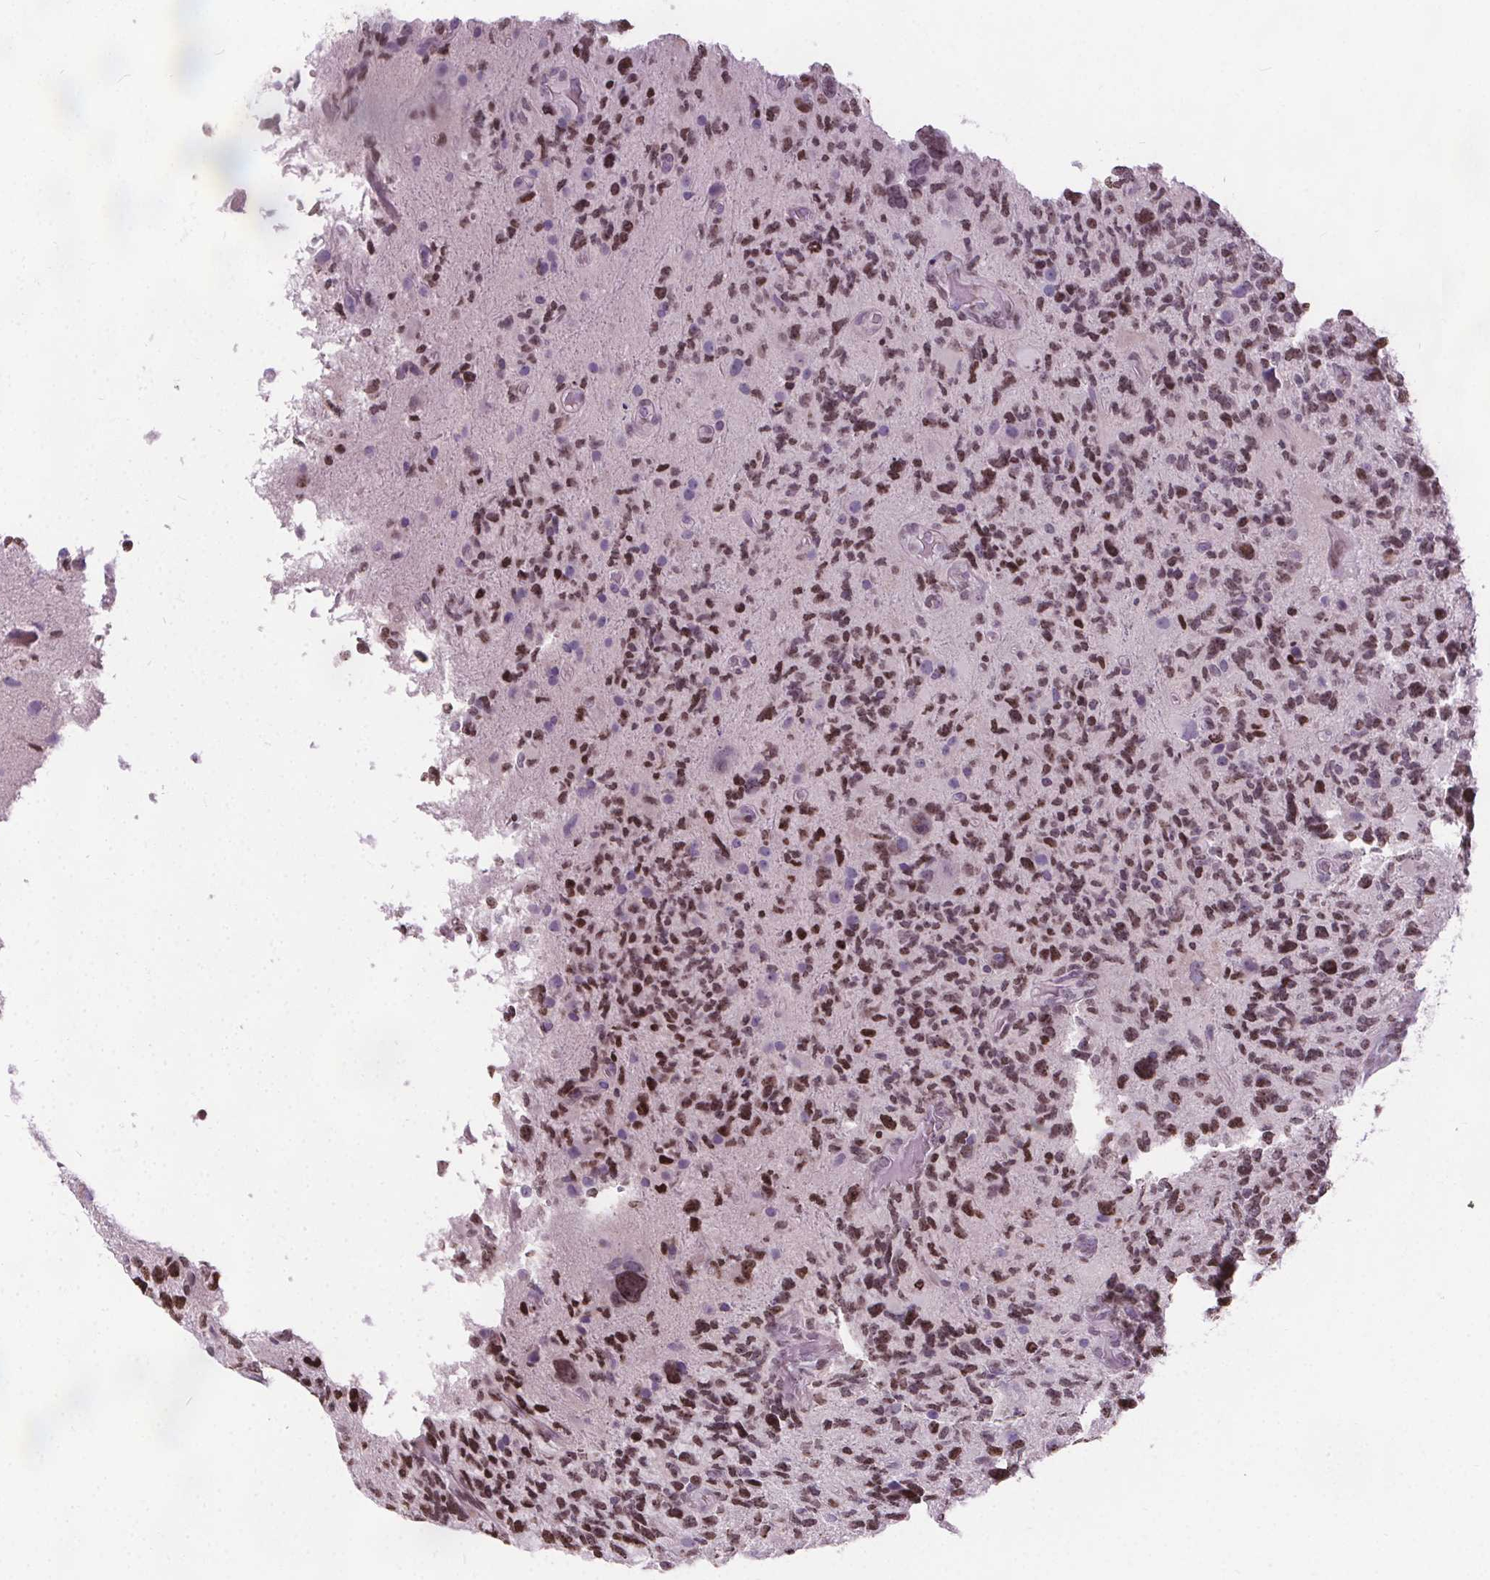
{"staining": {"intensity": "moderate", "quantity": "25%-75%", "location": "nuclear"}, "tissue": "glioma", "cell_type": "Tumor cells", "image_type": "cancer", "snomed": [{"axis": "morphology", "description": "Glioma, malignant, High grade"}, {"axis": "topography", "description": "Brain"}], "caption": "Glioma stained with a protein marker reveals moderate staining in tumor cells.", "gene": "ISLR2", "patient": {"sex": "female", "age": 71}}